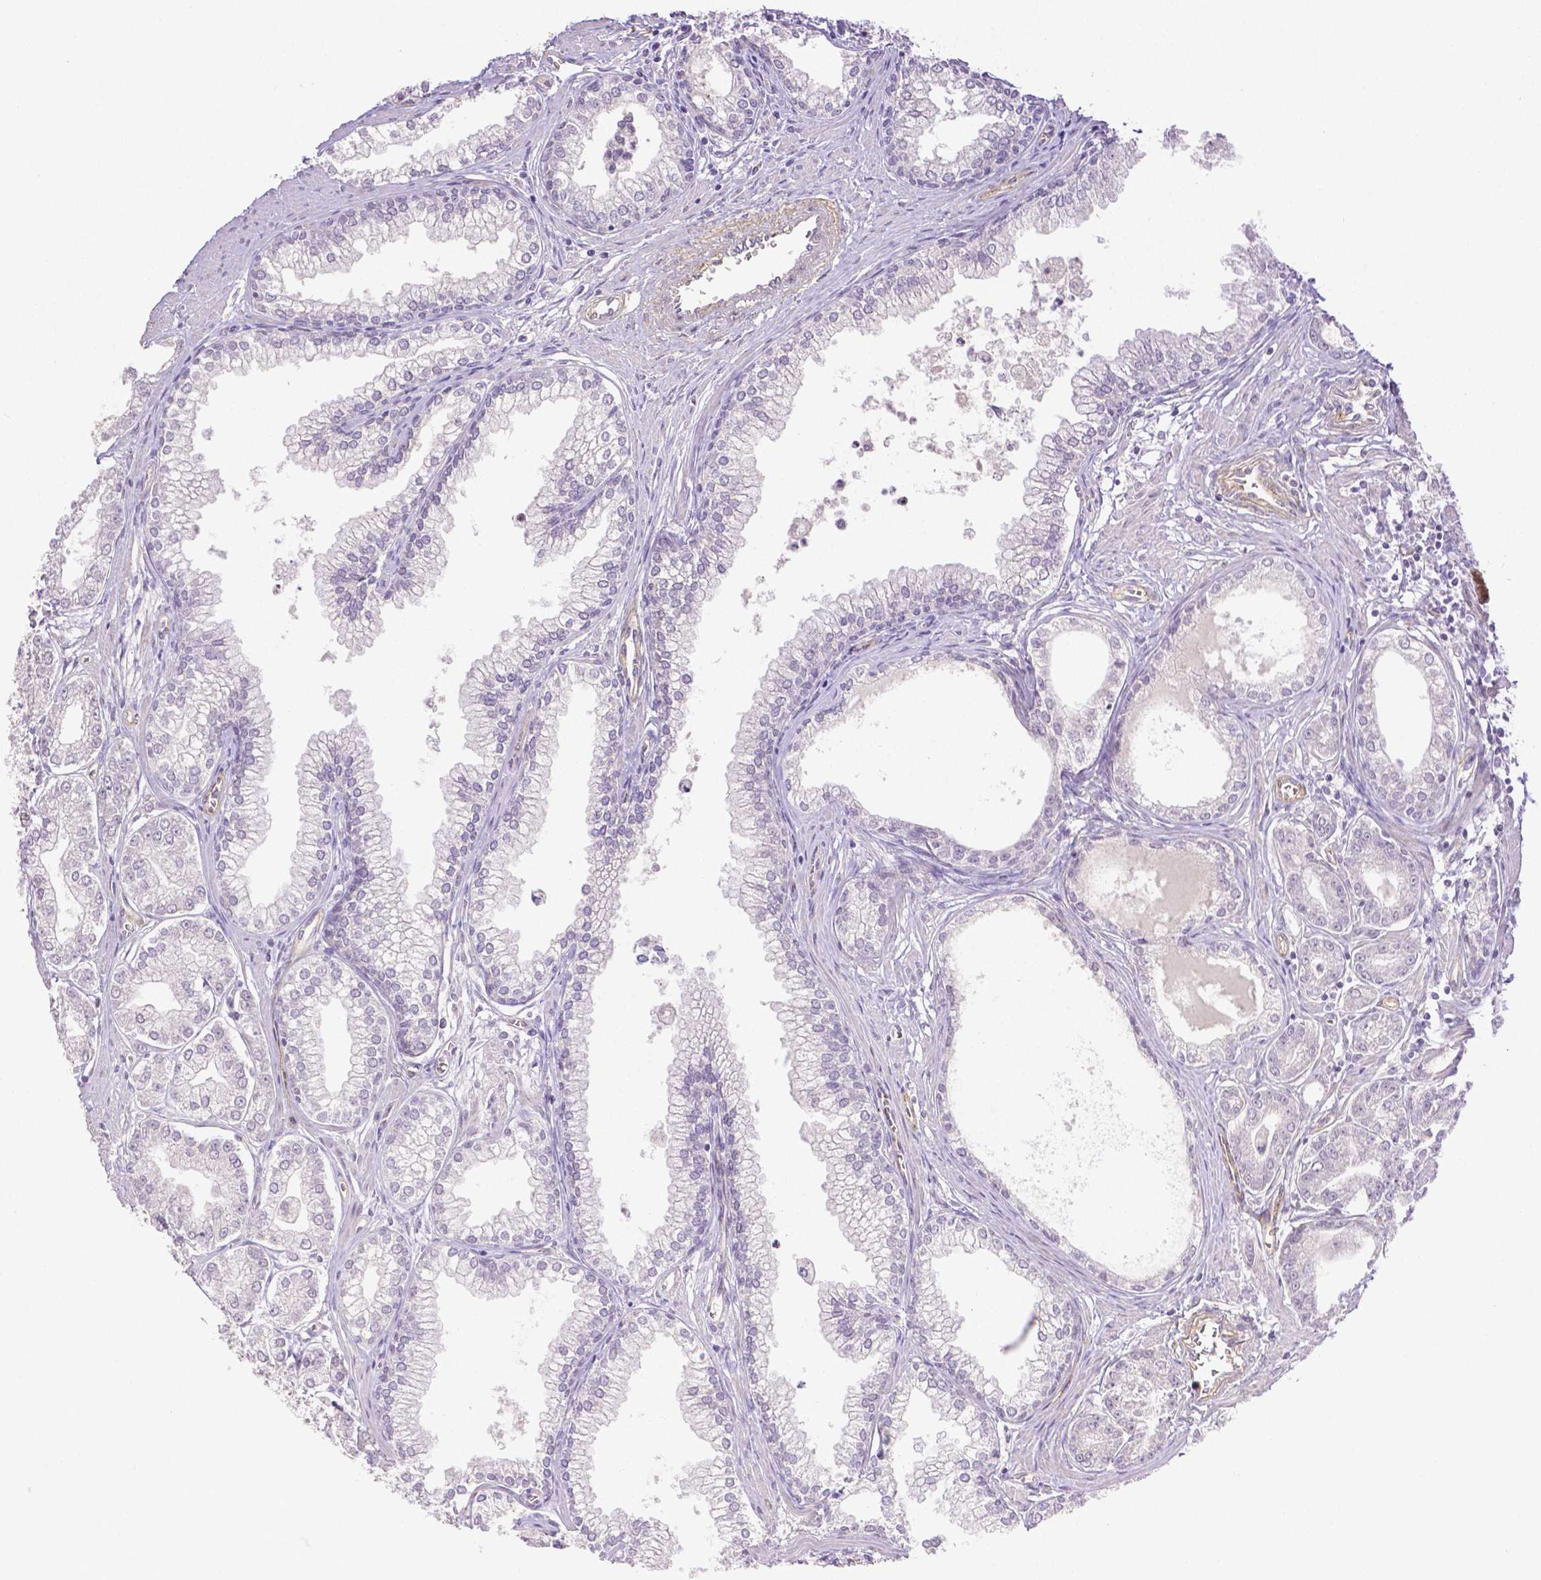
{"staining": {"intensity": "negative", "quantity": "none", "location": "none"}, "tissue": "prostate cancer", "cell_type": "Tumor cells", "image_type": "cancer", "snomed": [{"axis": "morphology", "description": "Adenocarcinoma, NOS"}, {"axis": "topography", "description": "Prostate"}], "caption": "An immunohistochemistry image of prostate cancer is shown. There is no staining in tumor cells of prostate cancer.", "gene": "THY1", "patient": {"sex": "male", "age": 71}}